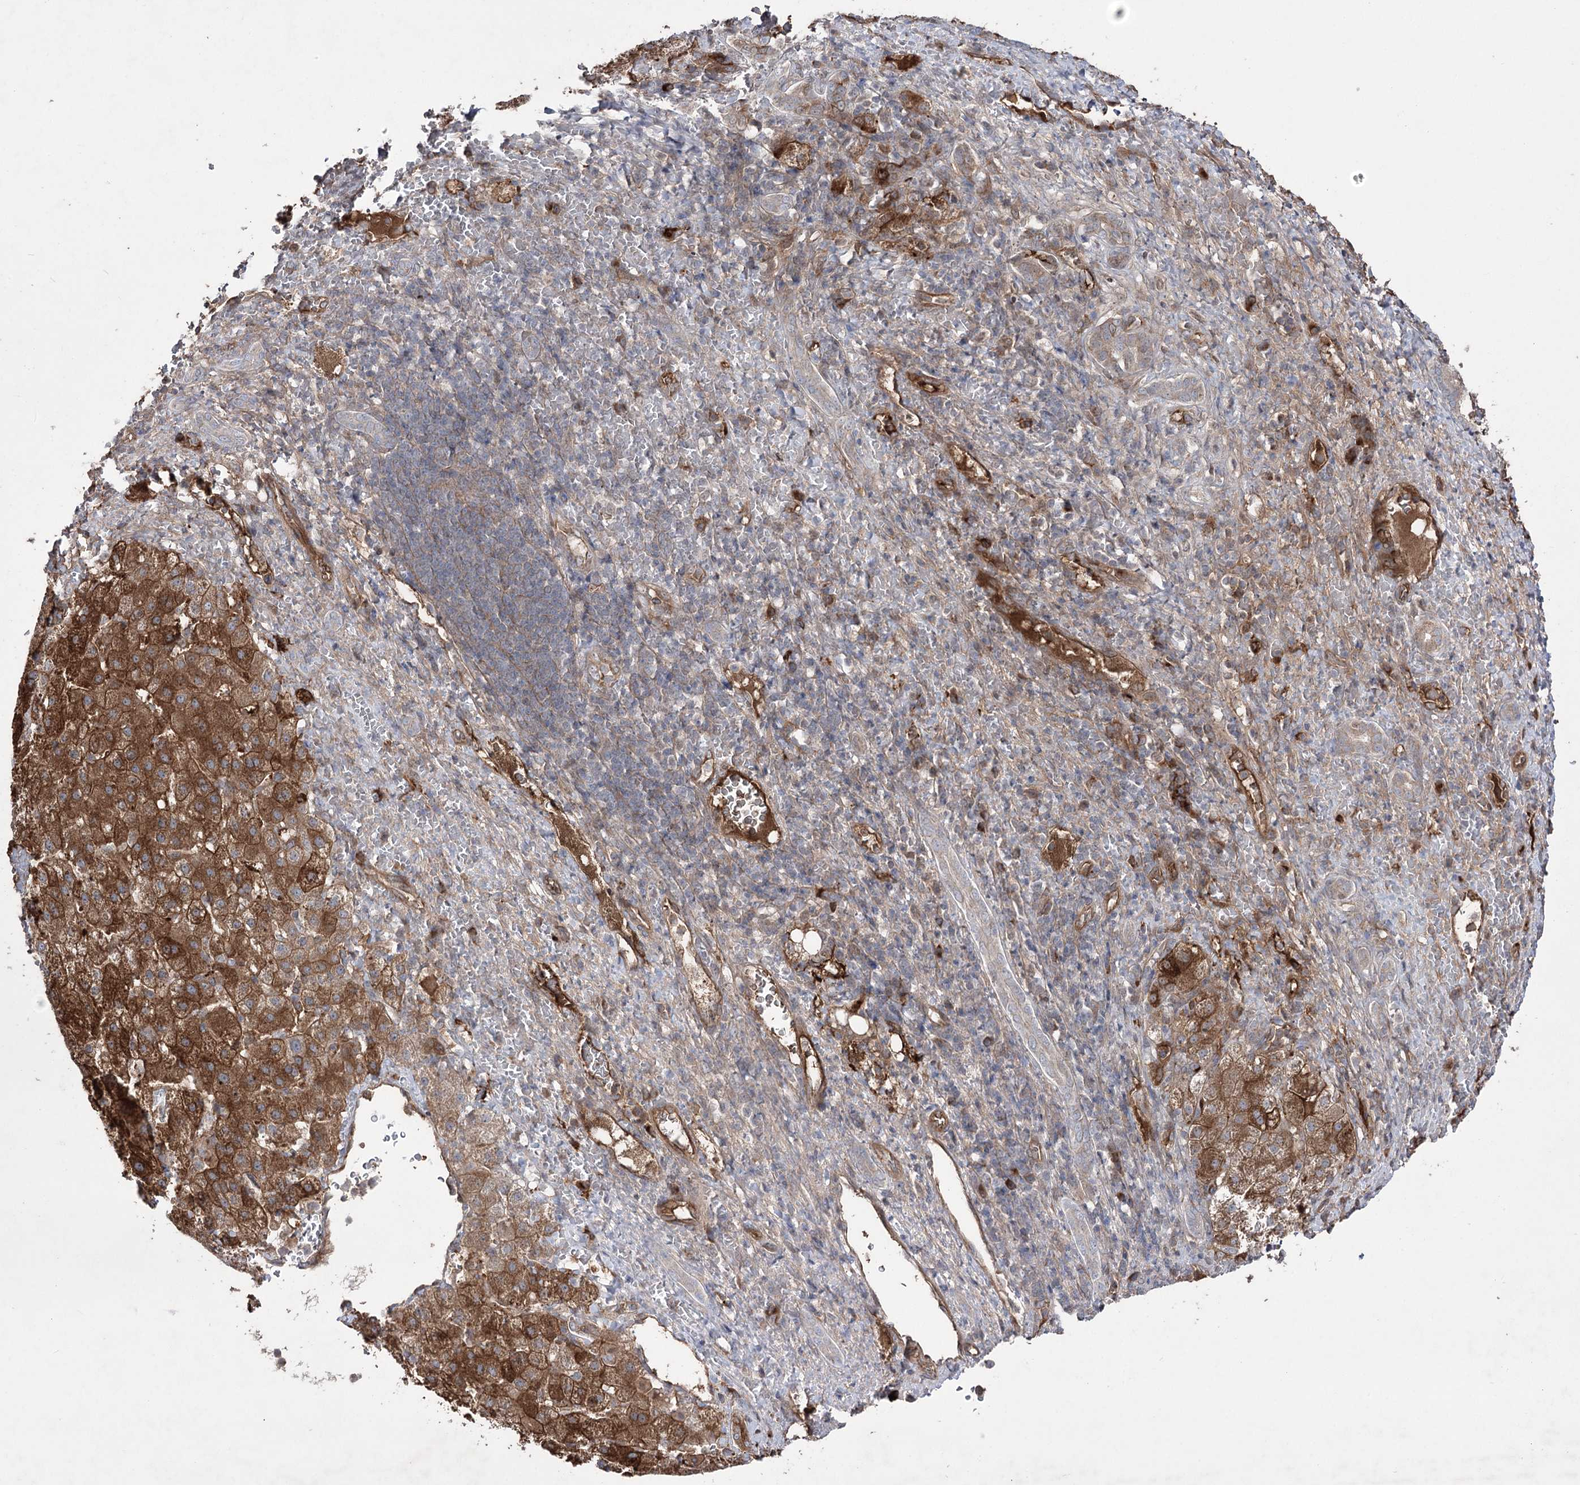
{"staining": {"intensity": "moderate", "quantity": ">75%", "location": "cytoplasmic/membranous"}, "tissue": "liver cancer", "cell_type": "Tumor cells", "image_type": "cancer", "snomed": [{"axis": "morphology", "description": "Carcinoma, Hepatocellular, NOS"}, {"axis": "topography", "description": "Liver"}], "caption": "Immunohistochemical staining of liver cancer displays medium levels of moderate cytoplasmic/membranous expression in about >75% of tumor cells.", "gene": "OTUD1", "patient": {"sex": "male", "age": 57}}